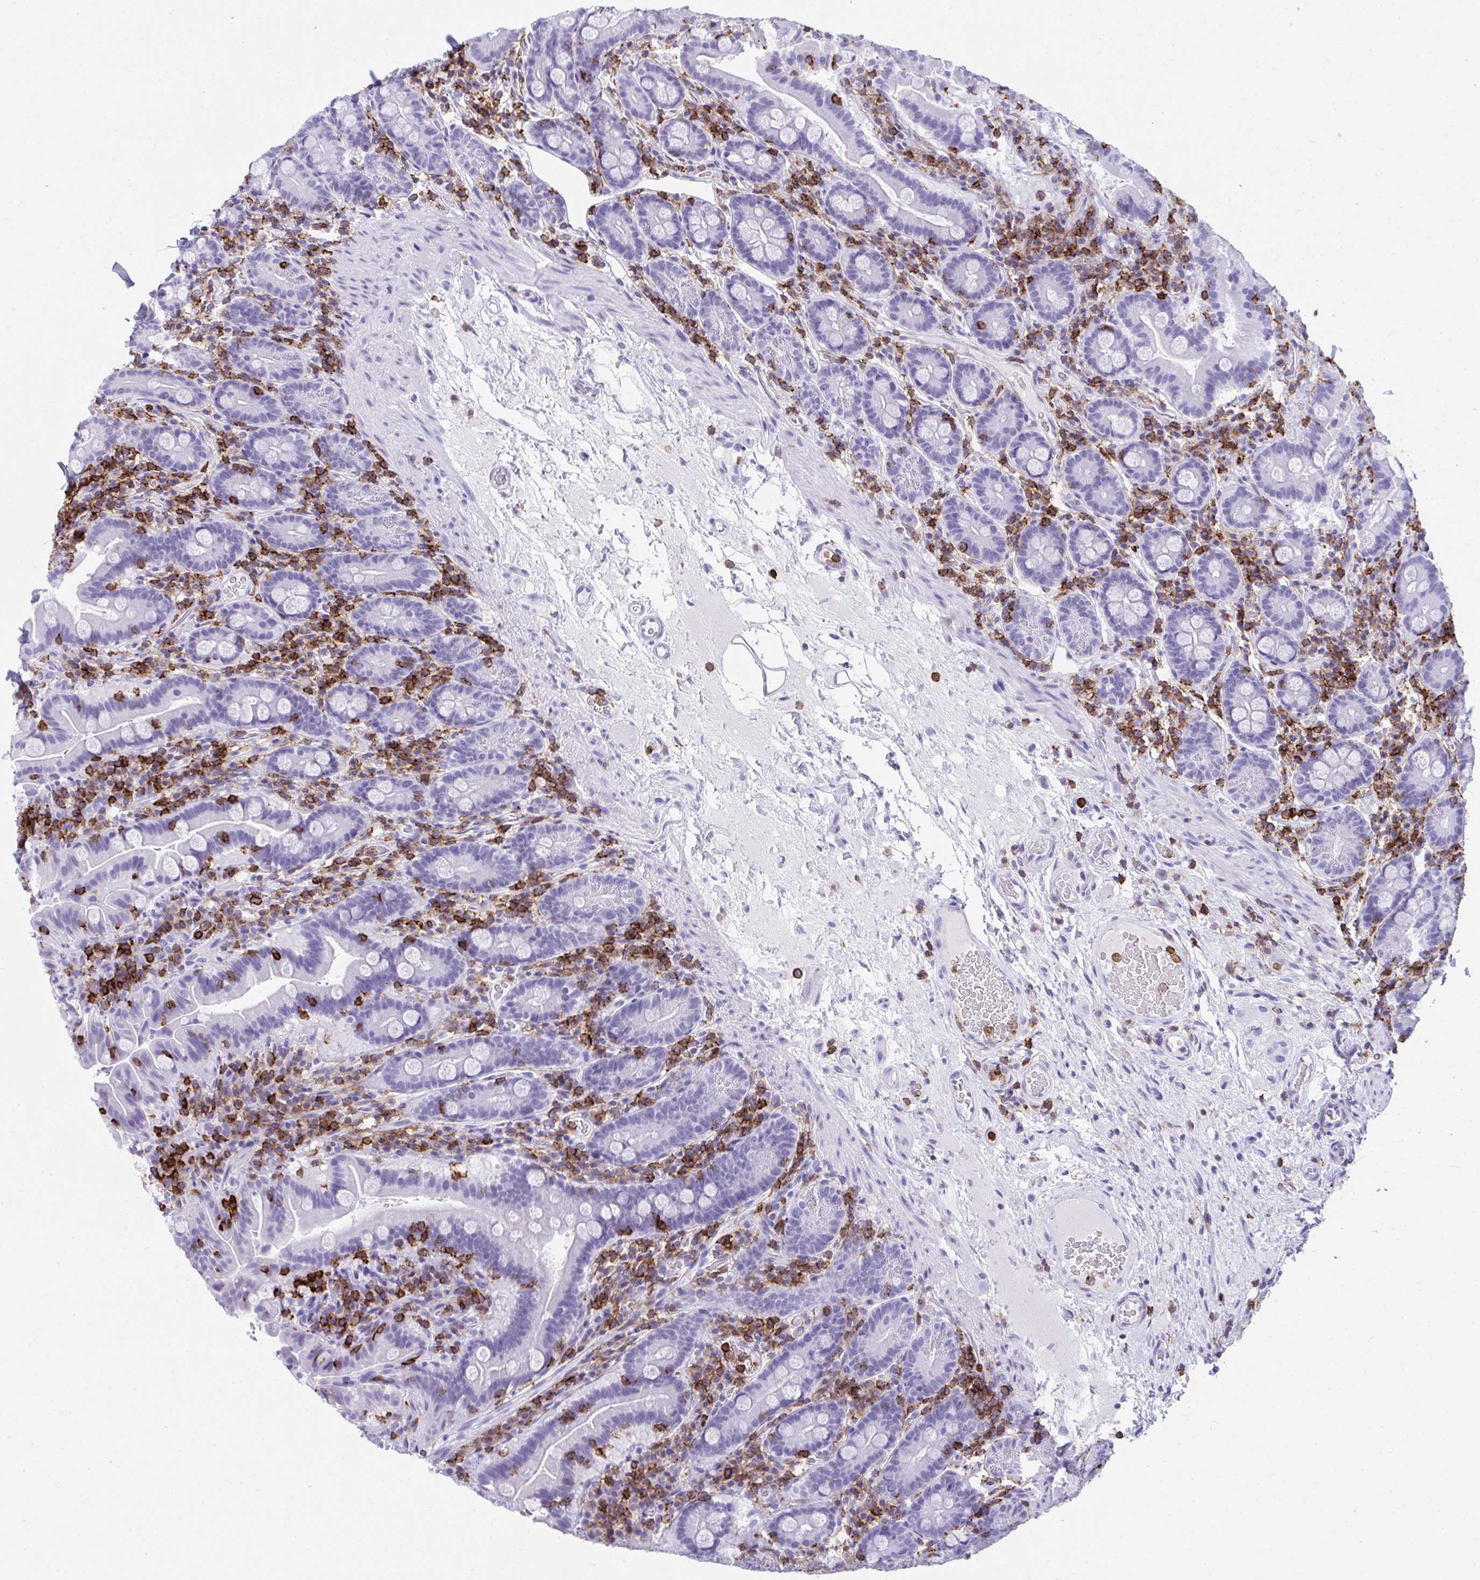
{"staining": {"intensity": "negative", "quantity": "none", "location": "none"}, "tissue": "small intestine", "cell_type": "Glandular cells", "image_type": "normal", "snomed": [{"axis": "morphology", "description": "Normal tissue, NOS"}, {"axis": "topography", "description": "Small intestine"}], "caption": "Glandular cells show no significant expression in benign small intestine.", "gene": "SPN", "patient": {"sex": "male", "age": 26}}